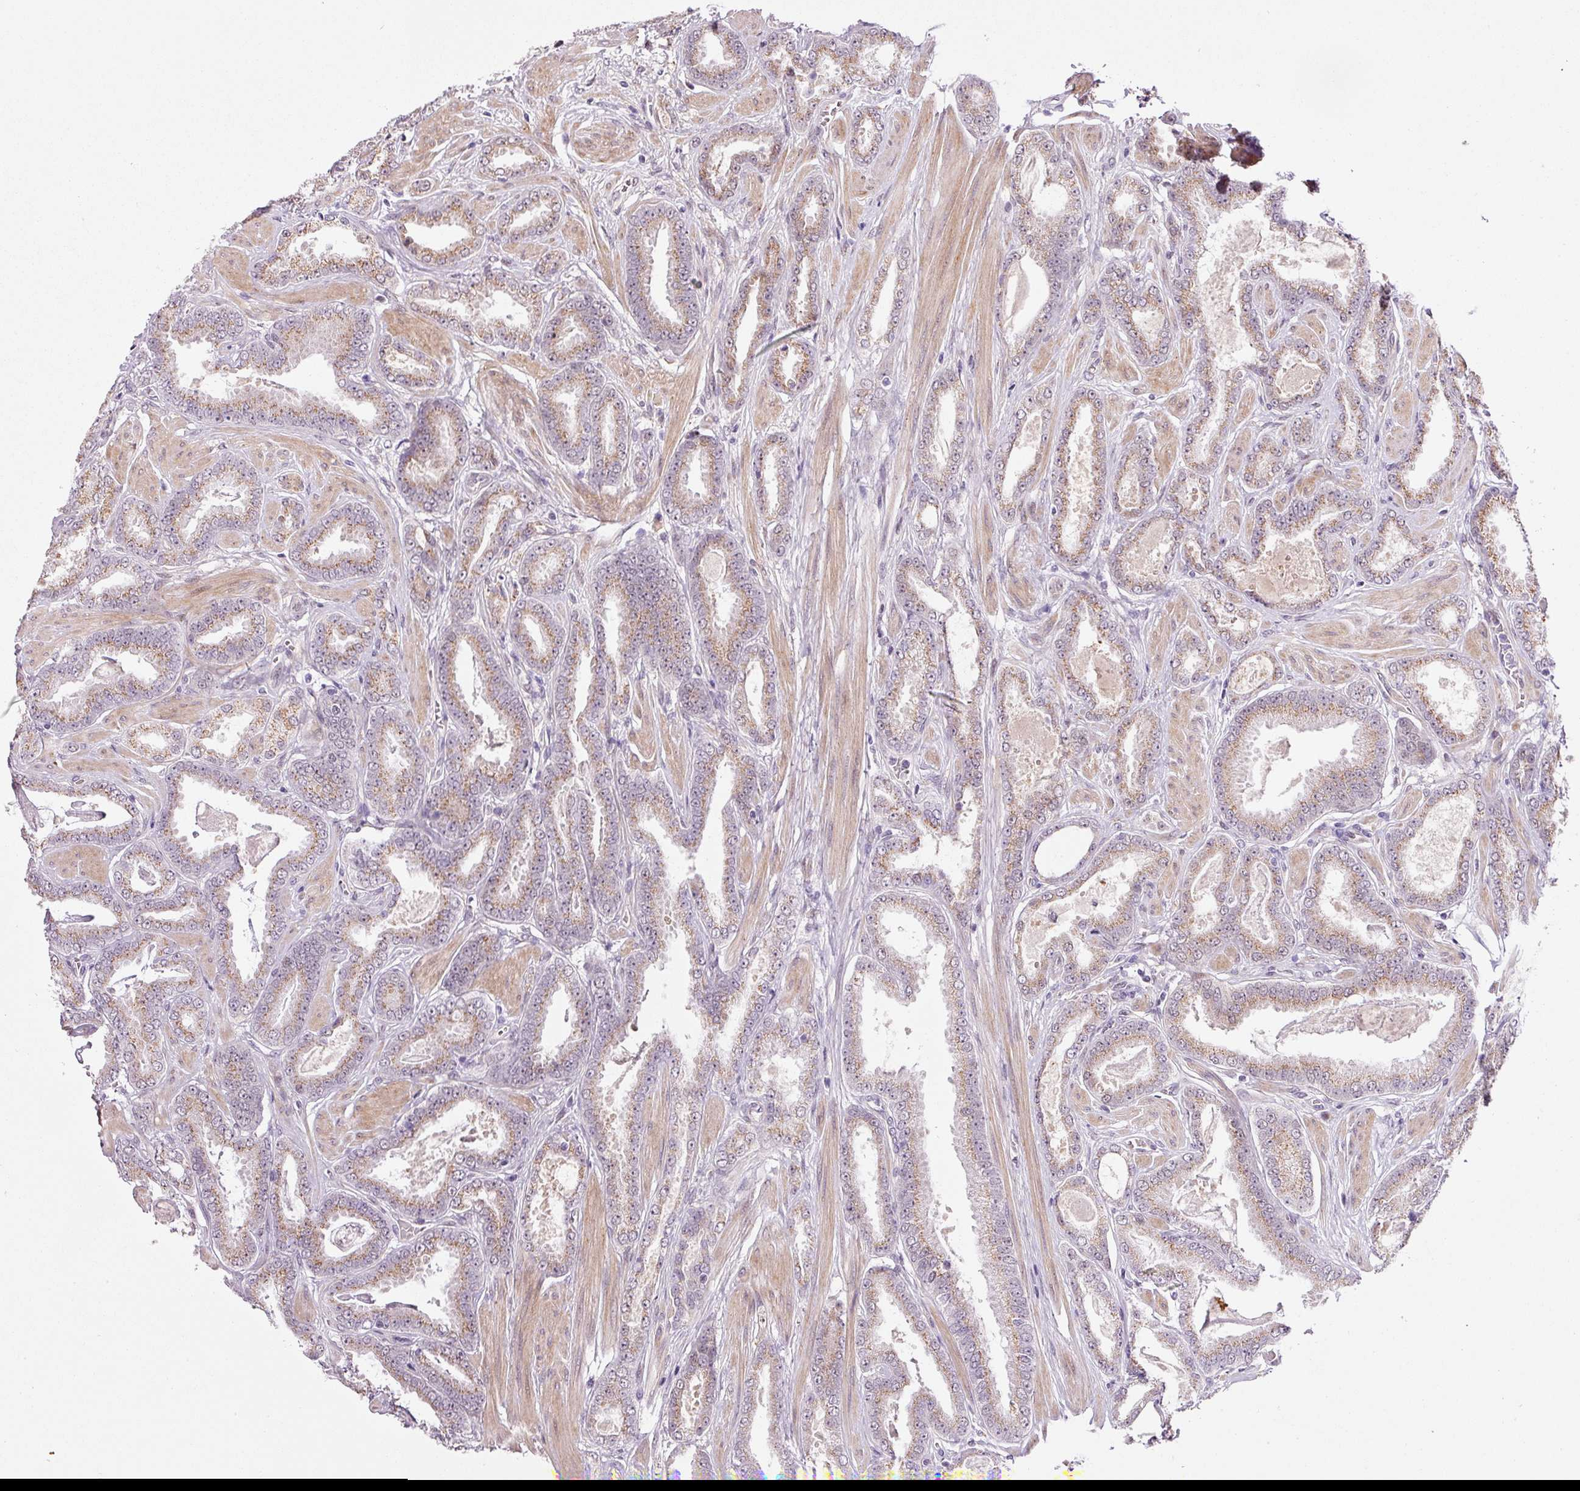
{"staining": {"intensity": "moderate", "quantity": ">75%", "location": "cytoplasmic/membranous"}, "tissue": "prostate cancer", "cell_type": "Tumor cells", "image_type": "cancer", "snomed": [{"axis": "morphology", "description": "Adenocarcinoma, Low grade"}, {"axis": "topography", "description": "Prostate"}], "caption": "Immunohistochemical staining of prostate cancer exhibits moderate cytoplasmic/membranous protein positivity in approximately >75% of tumor cells.", "gene": "ANKRD20A1", "patient": {"sex": "male", "age": 42}}